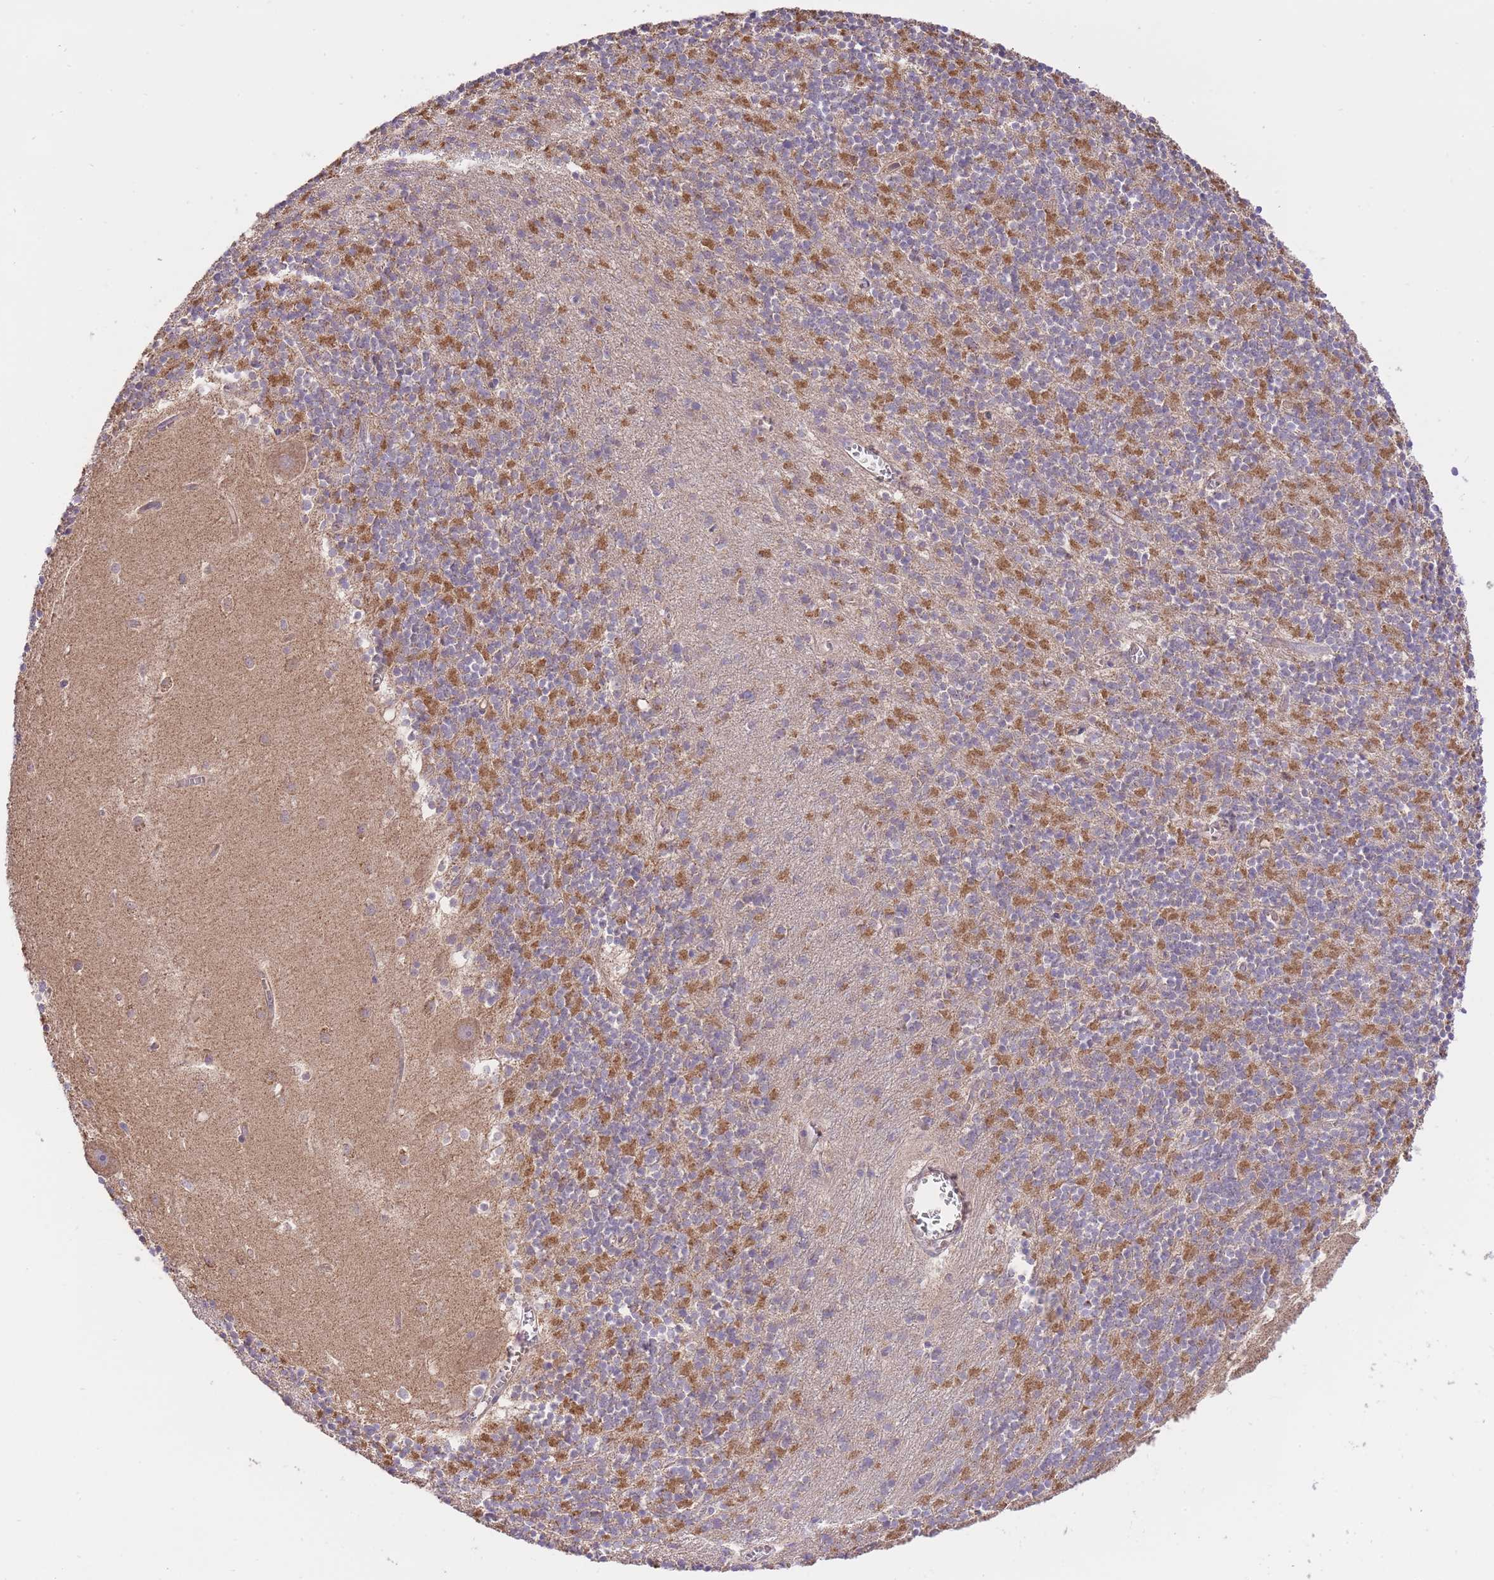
{"staining": {"intensity": "moderate", "quantity": "25%-75%", "location": "cytoplasmic/membranous"}, "tissue": "cerebellum", "cell_type": "Cells in granular layer", "image_type": "normal", "snomed": [{"axis": "morphology", "description": "Normal tissue, NOS"}, {"axis": "topography", "description": "Cerebellum"}], "caption": "Protein staining by immunohistochemistry (IHC) displays moderate cytoplasmic/membranous positivity in approximately 25%-75% of cells in granular layer in normal cerebellum. Using DAB (3,3'-diaminobenzidine) (brown) and hematoxylin (blue) stains, captured at high magnification using brightfield microscopy.", "gene": "PREP", "patient": {"sex": "male", "age": 54}}